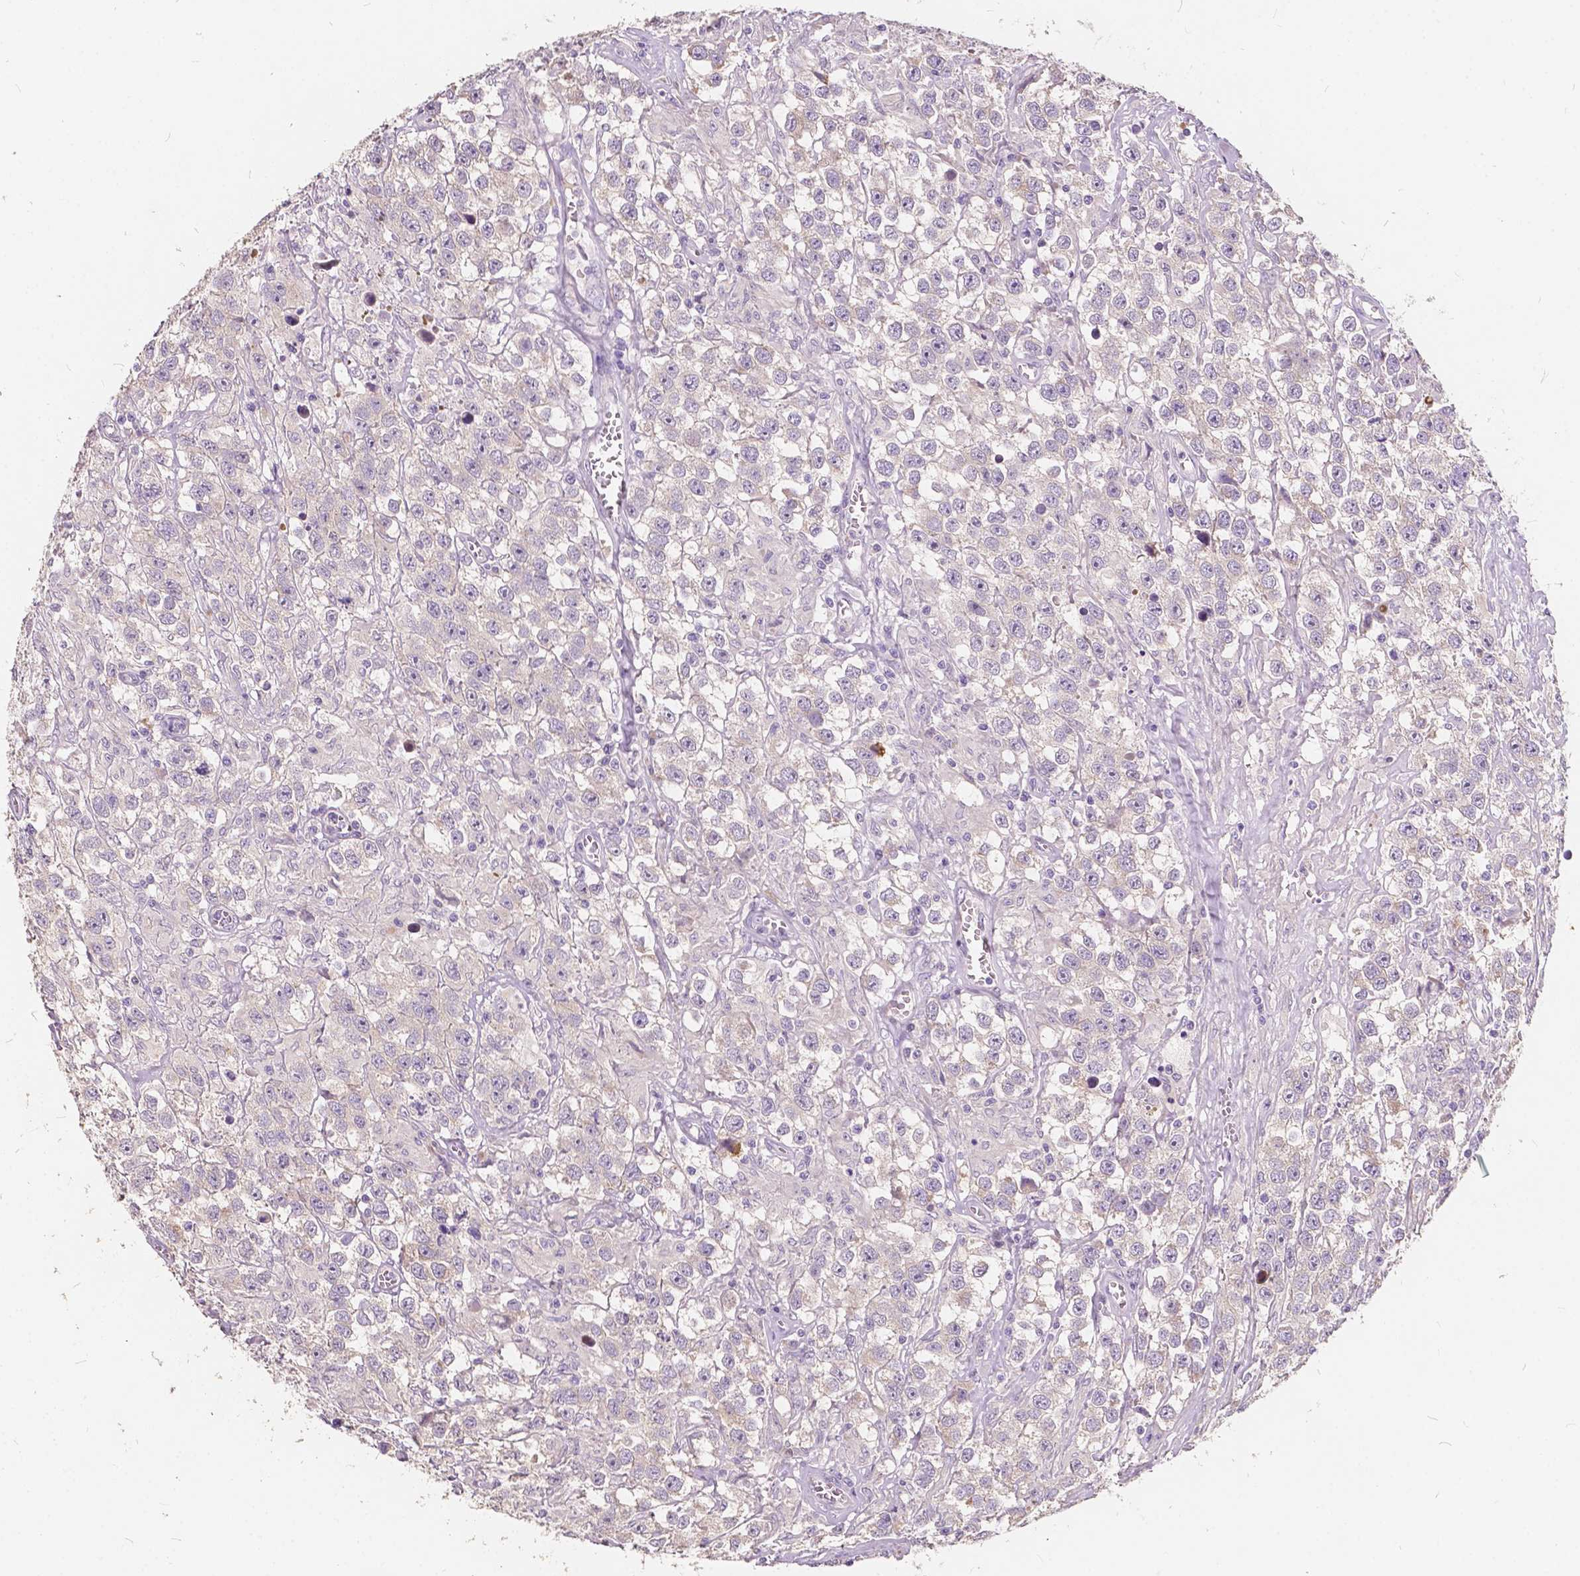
{"staining": {"intensity": "negative", "quantity": "none", "location": "none"}, "tissue": "testis cancer", "cell_type": "Tumor cells", "image_type": "cancer", "snomed": [{"axis": "morphology", "description": "Seminoma, NOS"}, {"axis": "topography", "description": "Testis"}], "caption": "Immunohistochemistry (IHC) photomicrograph of human testis cancer (seminoma) stained for a protein (brown), which displays no expression in tumor cells.", "gene": "SLC7A8", "patient": {"sex": "male", "age": 43}}